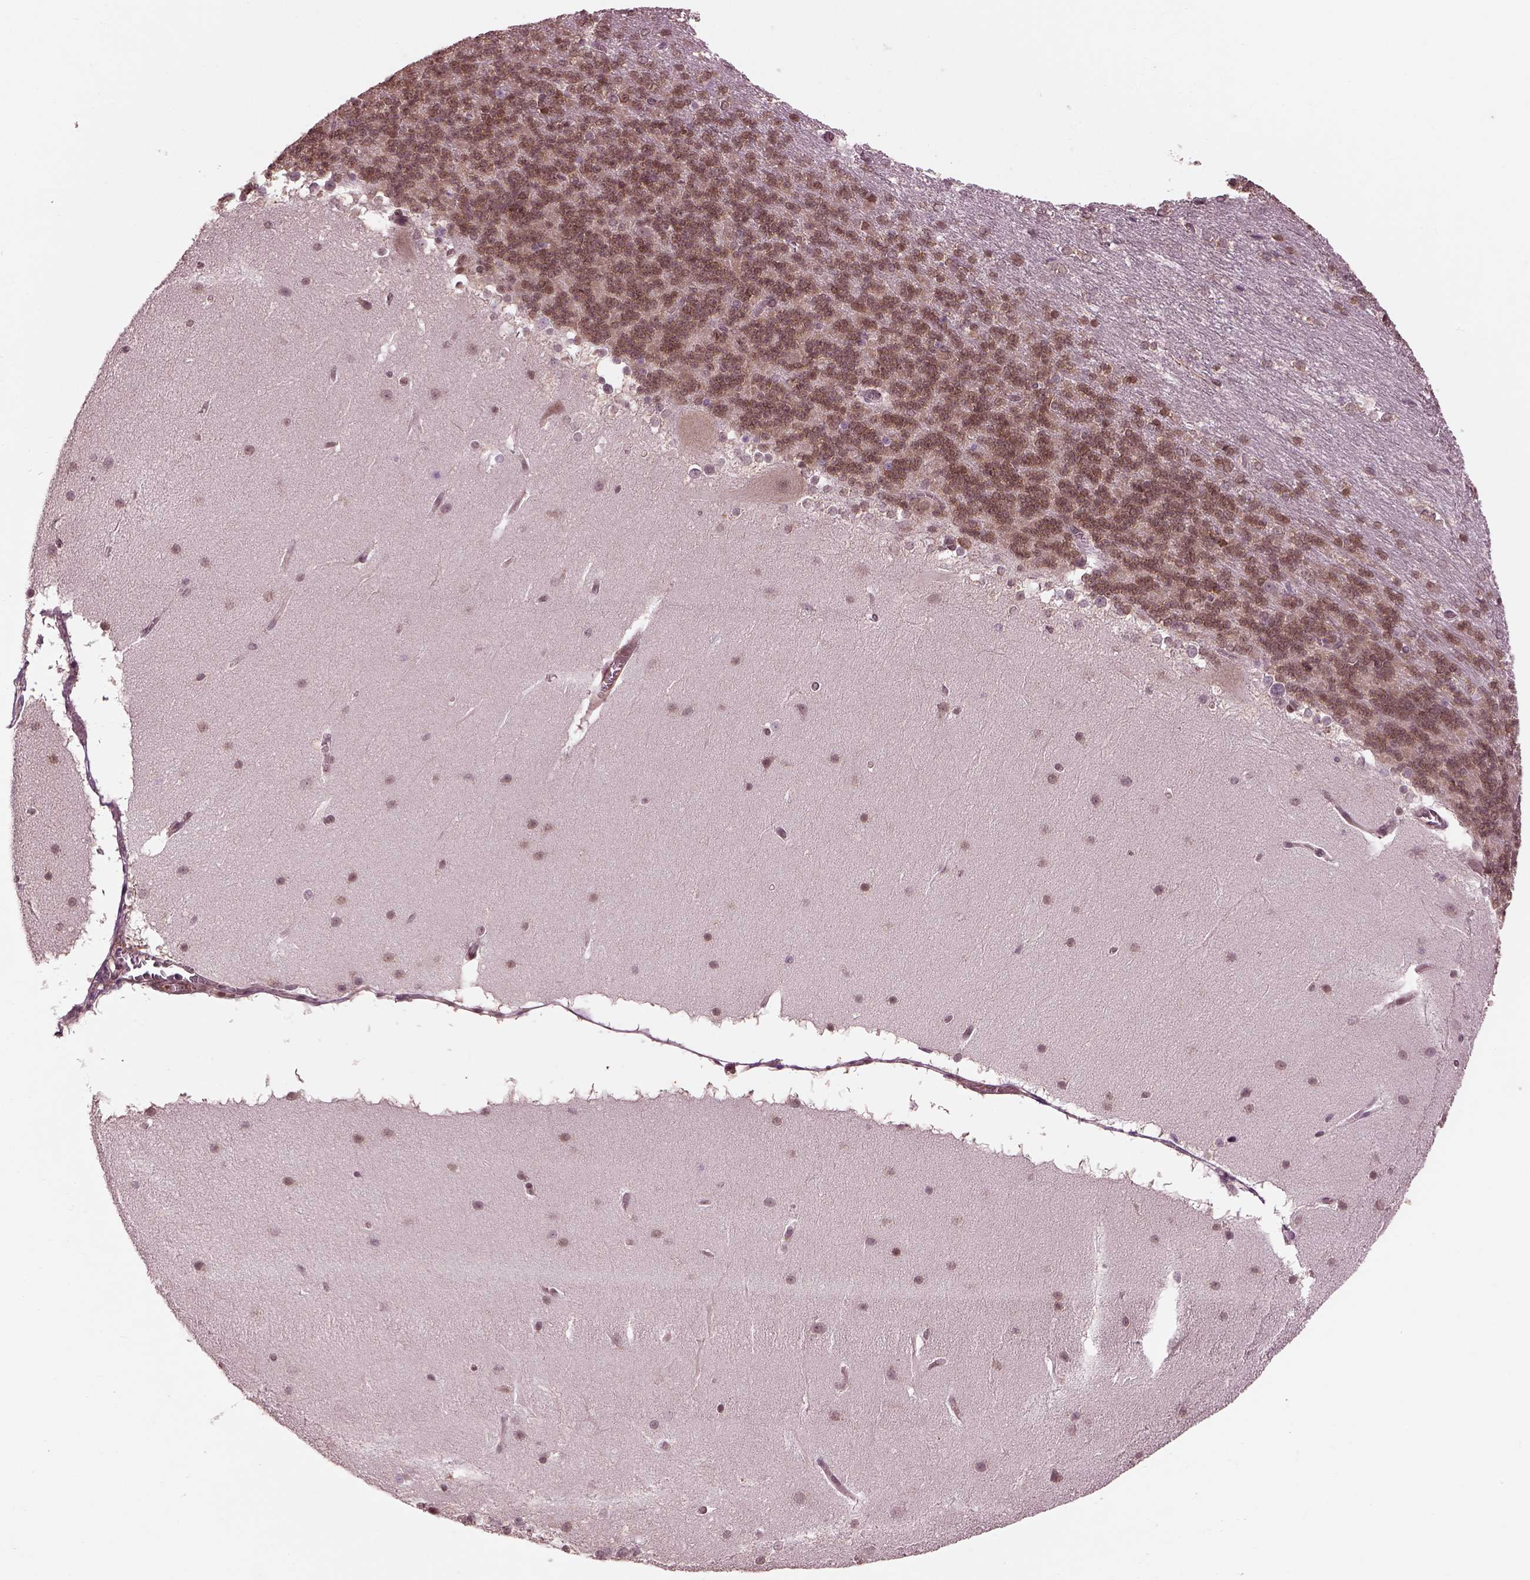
{"staining": {"intensity": "moderate", "quantity": "25%-75%", "location": "cytoplasmic/membranous"}, "tissue": "cerebellum", "cell_type": "Cells in granular layer", "image_type": "normal", "snomed": [{"axis": "morphology", "description": "Normal tissue, NOS"}, {"axis": "topography", "description": "Cerebellum"}], "caption": "This image displays IHC staining of unremarkable human cerebellum, with medium moderate cytoplasmic/membranous staining in approximately 25%-75% of cells in granular layer.", "gene": "LSM14A", "patient": {"sex": "female", "age": 19}}